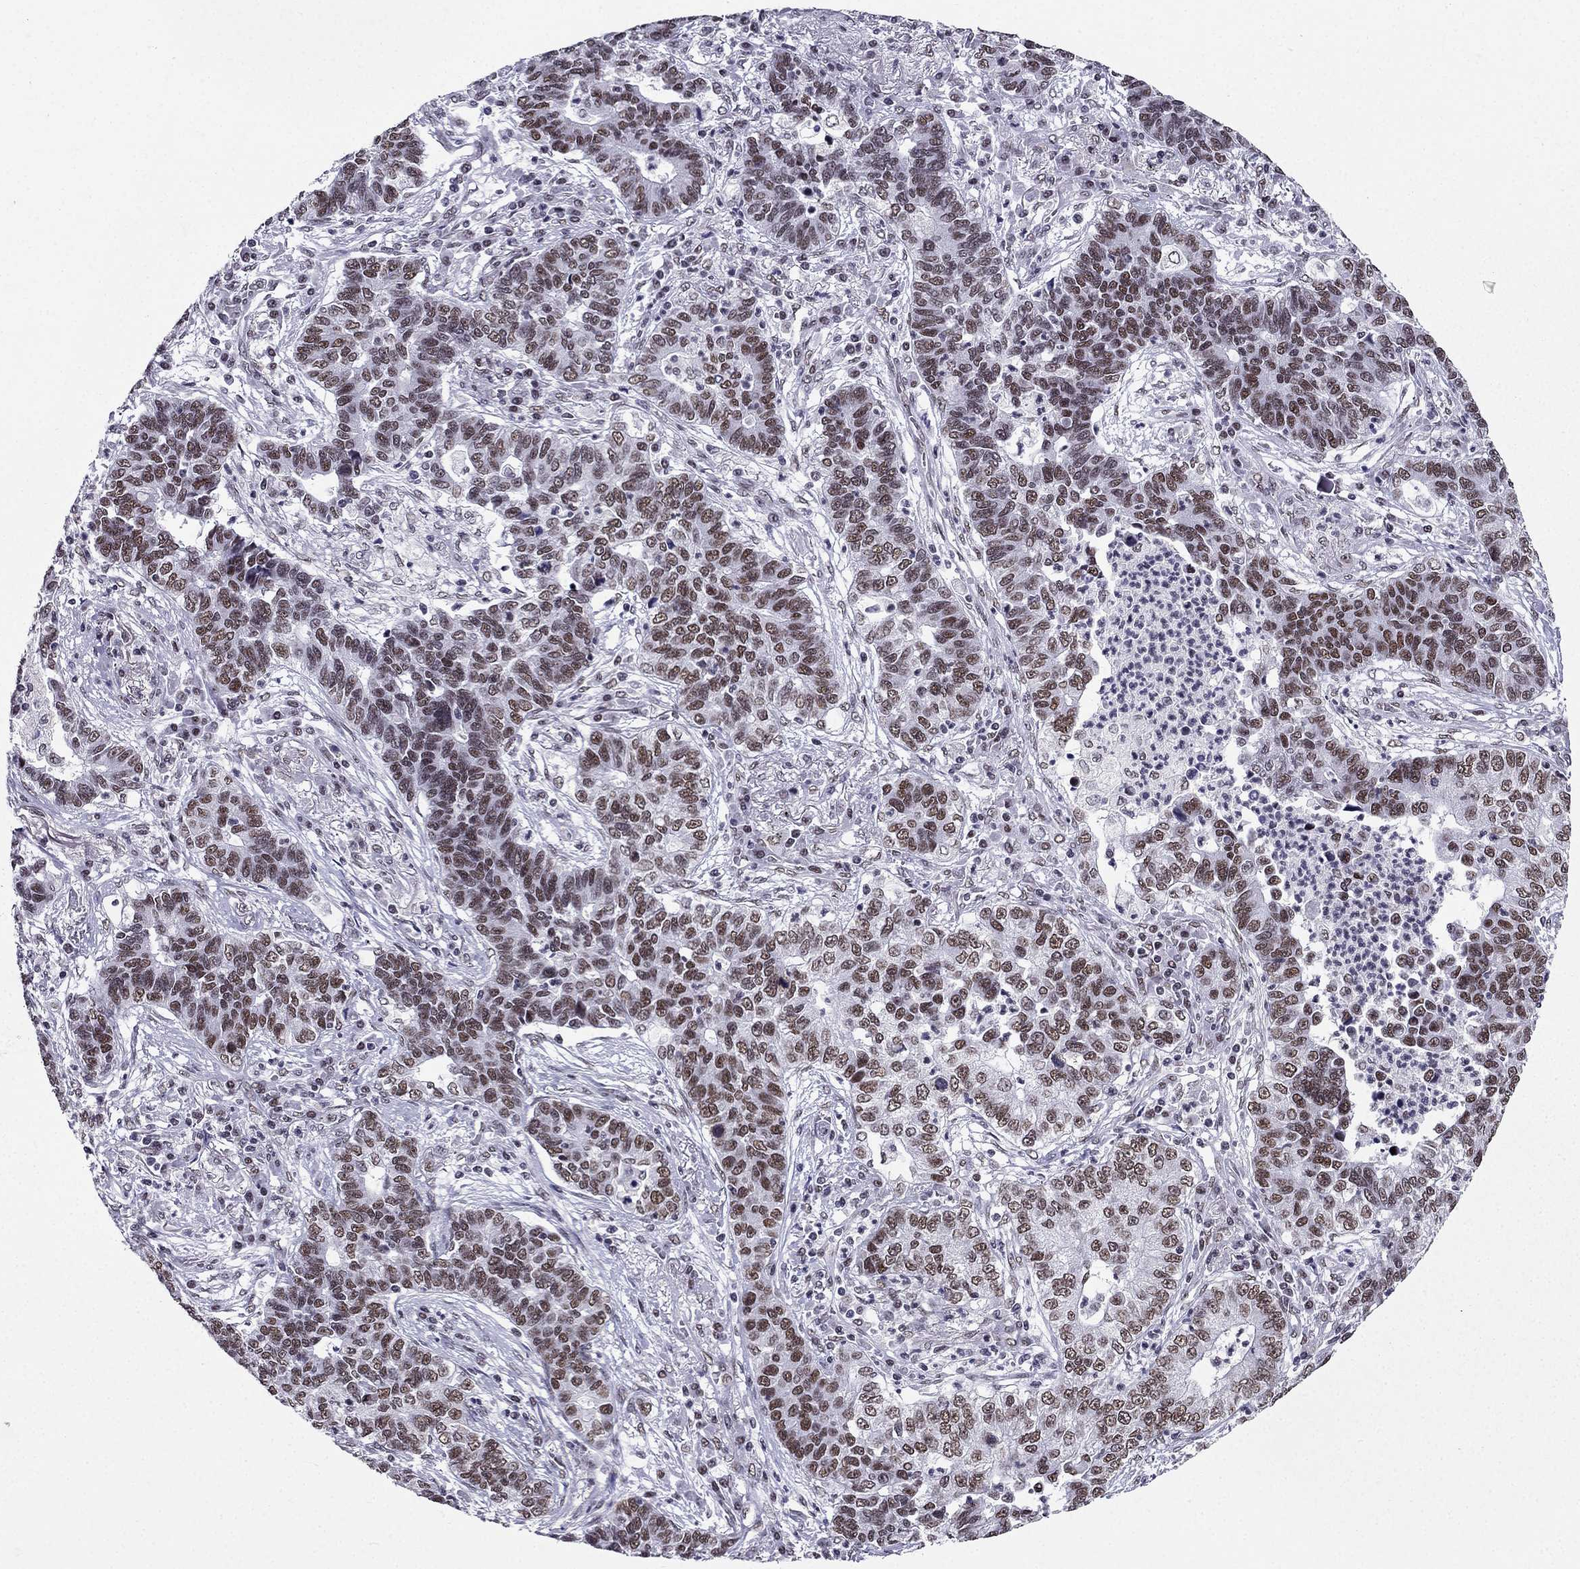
{"staining": {"intensity": "moderate", "quantity": ">75%", "location": "nuclear"}, "tissue": "lung cancer", "cell_type": "Tumor cells", "image_type": "cancer", "snomed": [{"axis": "morphology", "description": "Adenocarcinoma, NOS"}, {"axis": "topography", "description": "Lung"}], "caption": "Moderate nuclear protein staining is present in about >75% of tumor cells in adenocarcinoma (lung). The protein of interest is stained brown, and the nuclei are stained in blue (DAB (3,3'-diaminobenzidine) IHC with brightfield microscopy, high magnification).", "gene": "ZNF420", "patient": {"sex": "female", "age": 57}}